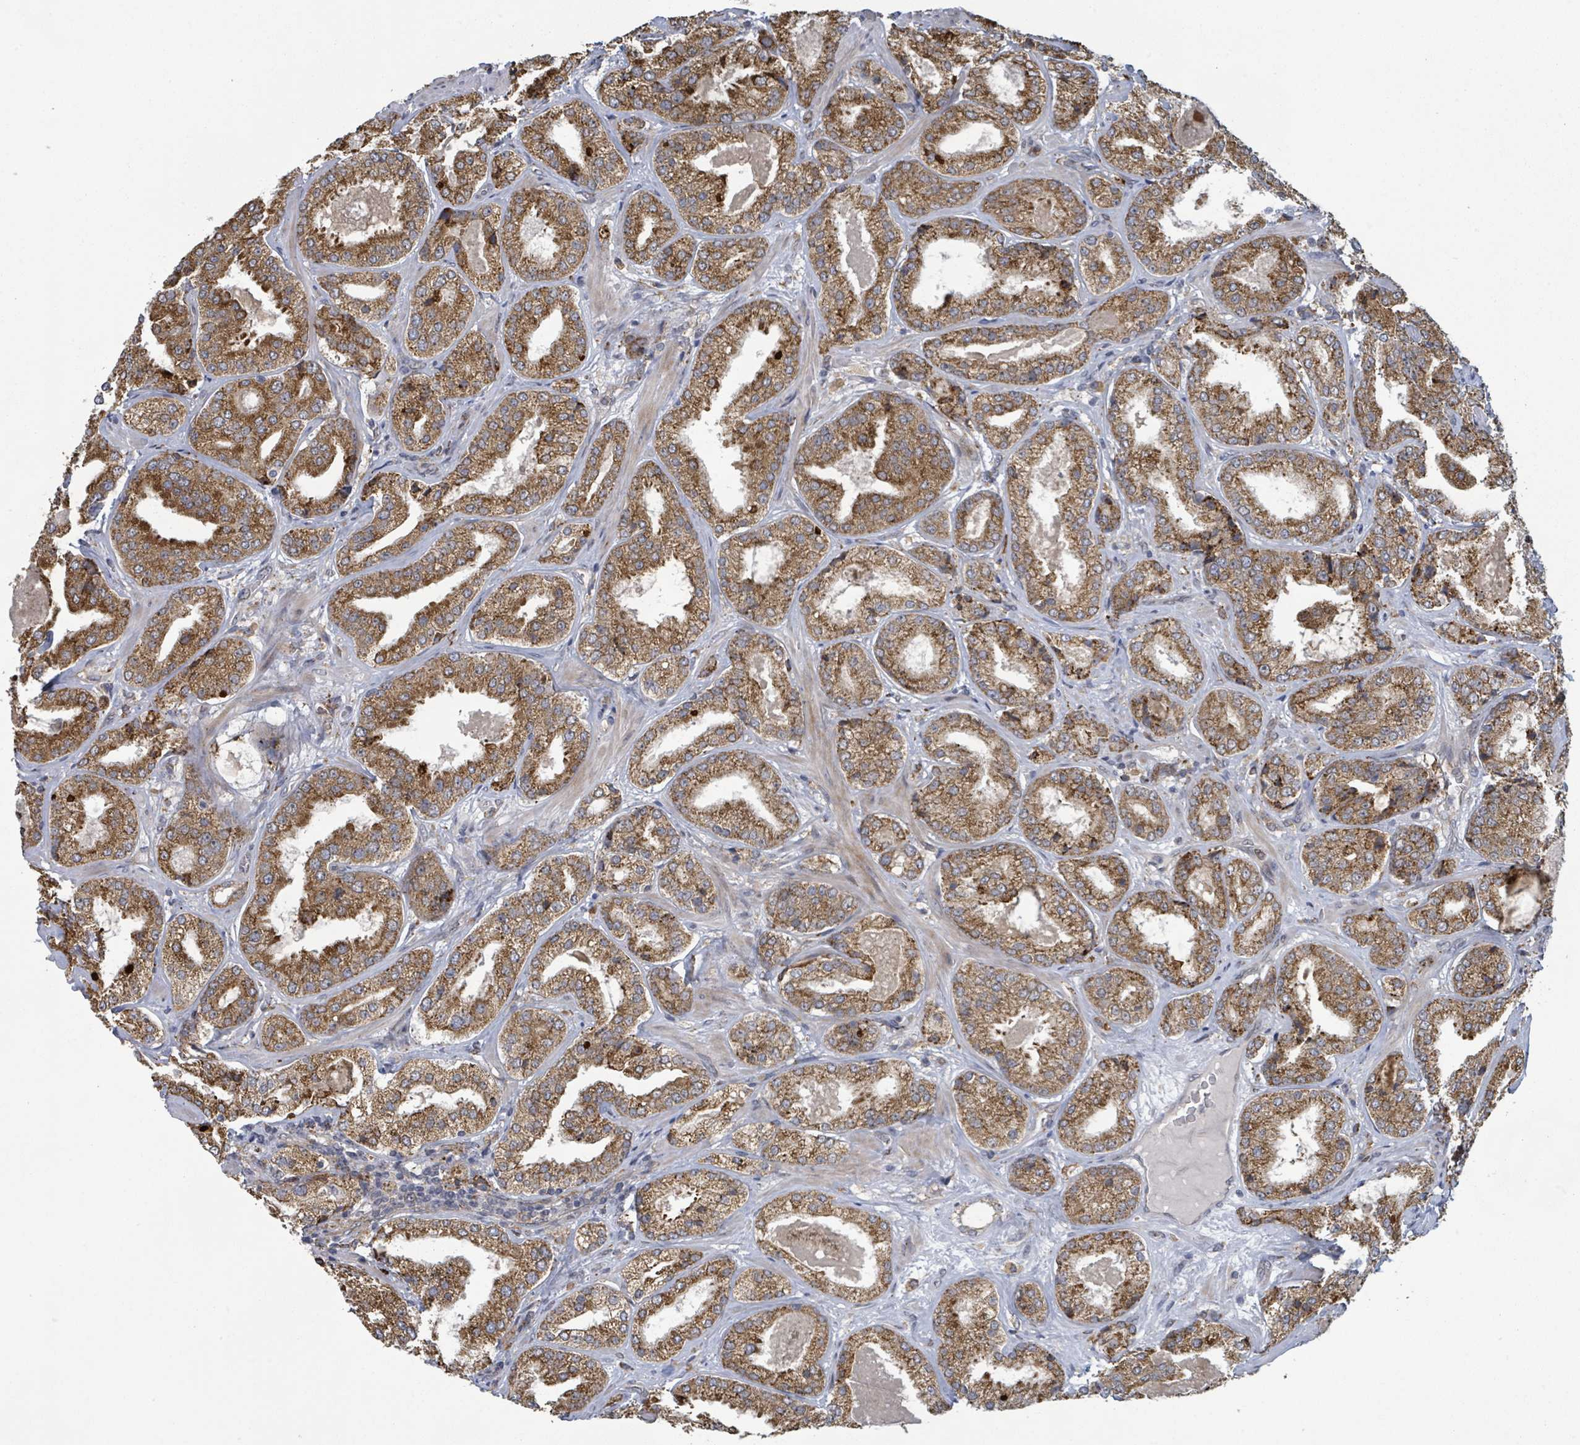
{"staining": {"intensity": "strong", "quantity": ">75%", "location": "cytoplasmic/membranous"}, "tissue": "prostate cancer", "cell_type": "Tumor cells", "image_type": "cancer", "snomed": [{"axis": "morphology", "description": "Adenocarcinoma, High grade"}, {"axis": "topography", "description": "Prostate"}], "caption": "A brown stain labels strong cytoplasmic/membranous staining of a protein in prostate cancer tumor cells. The protein of interest is stained brown, and the nuclei are stained in blue (DAB (3,3'-diaminobenzidine) IHC with brightfield microscopy, high magnification).", "gene": "SHROOM2", "patient": {"sex": "male", "age": 63}}